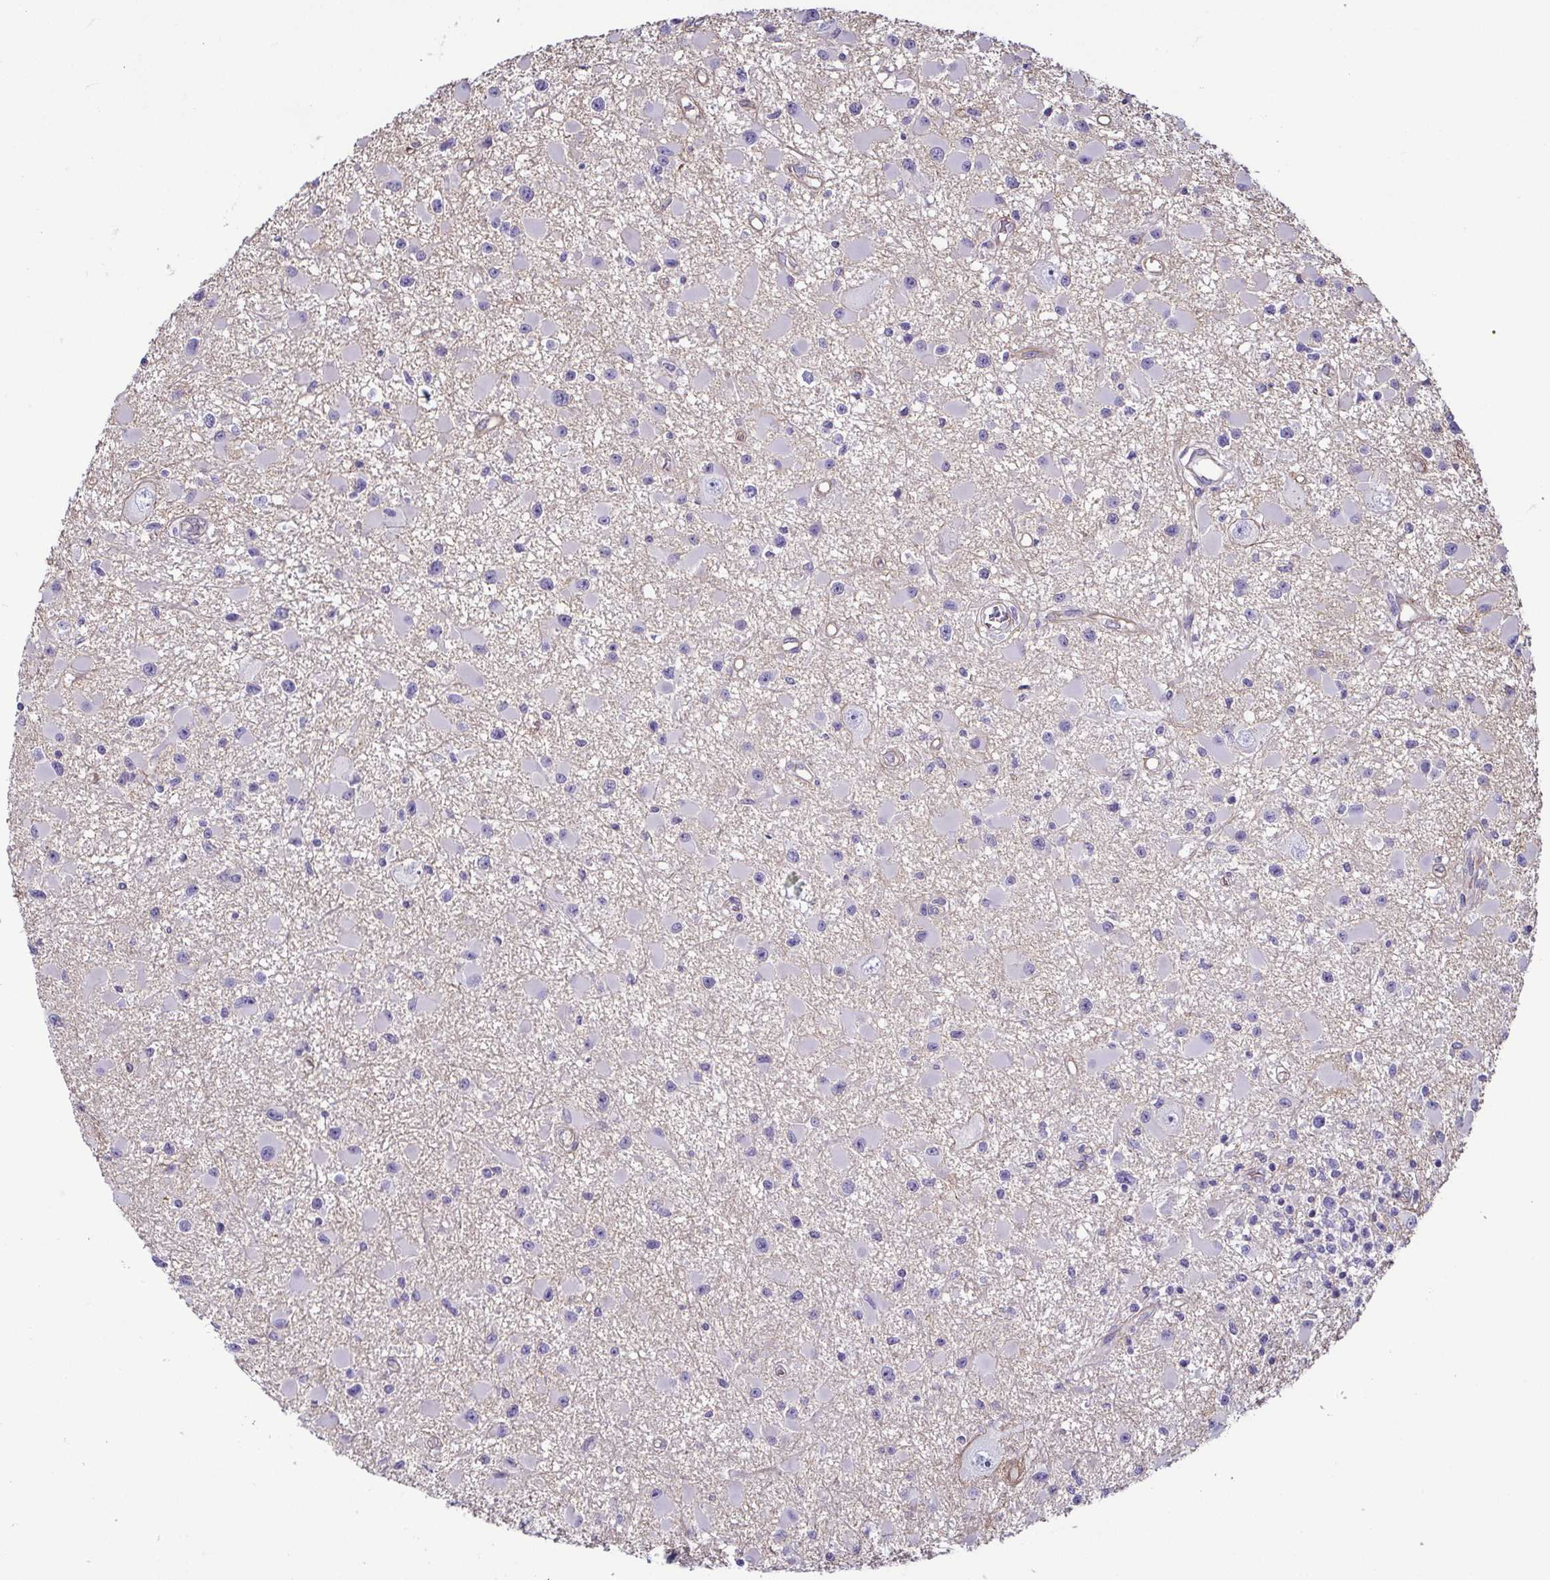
{"staining": {"intensity": "negative", "quantity": "none", "location": "none"}, "tissue": "glioma", "cell_type": "Tumor cells", "image_type": "cancer", "snomed": [{"axis": "morphology", "description": "Glioma, malignant, High grade"}, {"axis": "topography", "description": "Brain"}], "caption": "Immunohistochemistry micrograph of malignant glioma (high-grade) stained for a protein (brown), which shows no positivity in tumor cells.", "gene": "CASP14", "patient": {"sex": "male", "age": 54}}